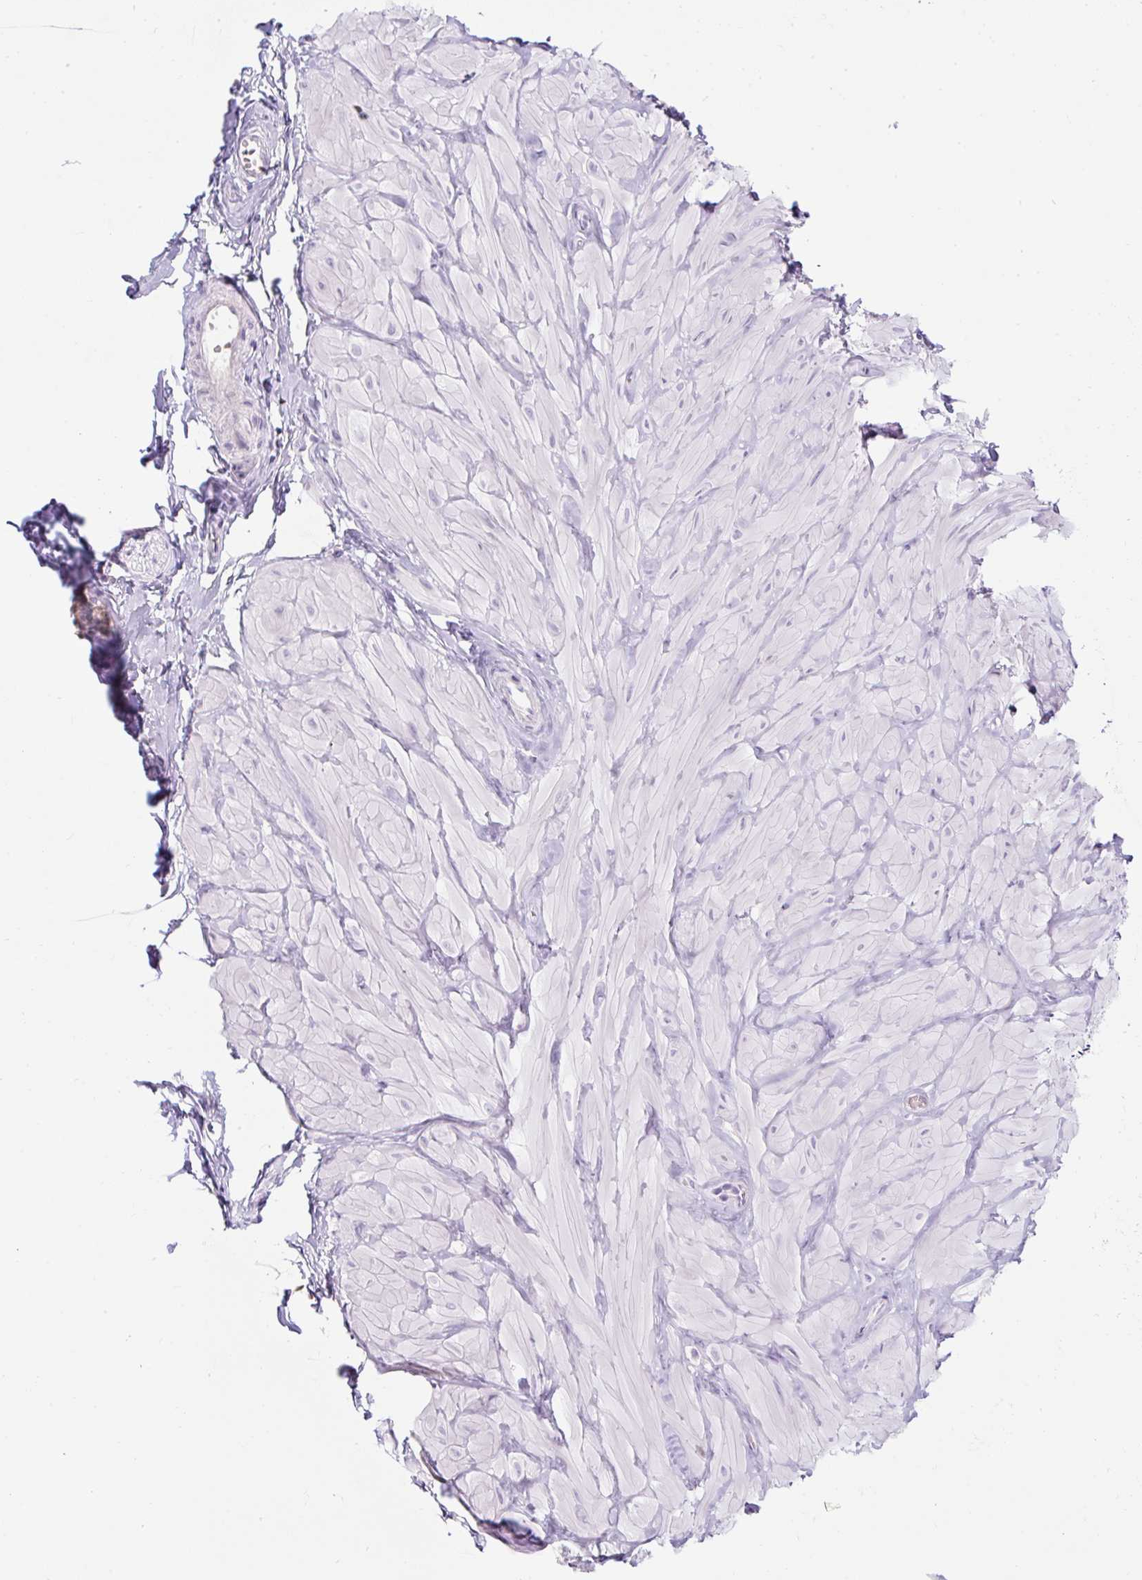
{"staining": {"intensity": "negative", "quantity": "none", "location": "none"}, "tissue": "adipose tissue", "cell_type": "Adipocytes", "image_type": "normal", "snomed": [{"axis": "morphology", "description": "Normal tissue, NOS"}, {"axis": "topography", "description": "Soft tissue"}, {"axis": "topography", "description": "Adipose tissue"}, {"axis": "topography", "description": "Vascular tissue"}, {"axis": "topography", "description": "Peripheral nerve tissue"}], "caption": "An IHC image of normal adipose tissue is shown. There is no staining in adipocytes of adipose tissue. Brightfield microscopy of immunohistochemistry (IHC) stained with DAB (brown) and hematoxylin (blue), captured at high magnification.", "gene": "FGFBP3", "patient": {"sex": "male", "age": 29}}